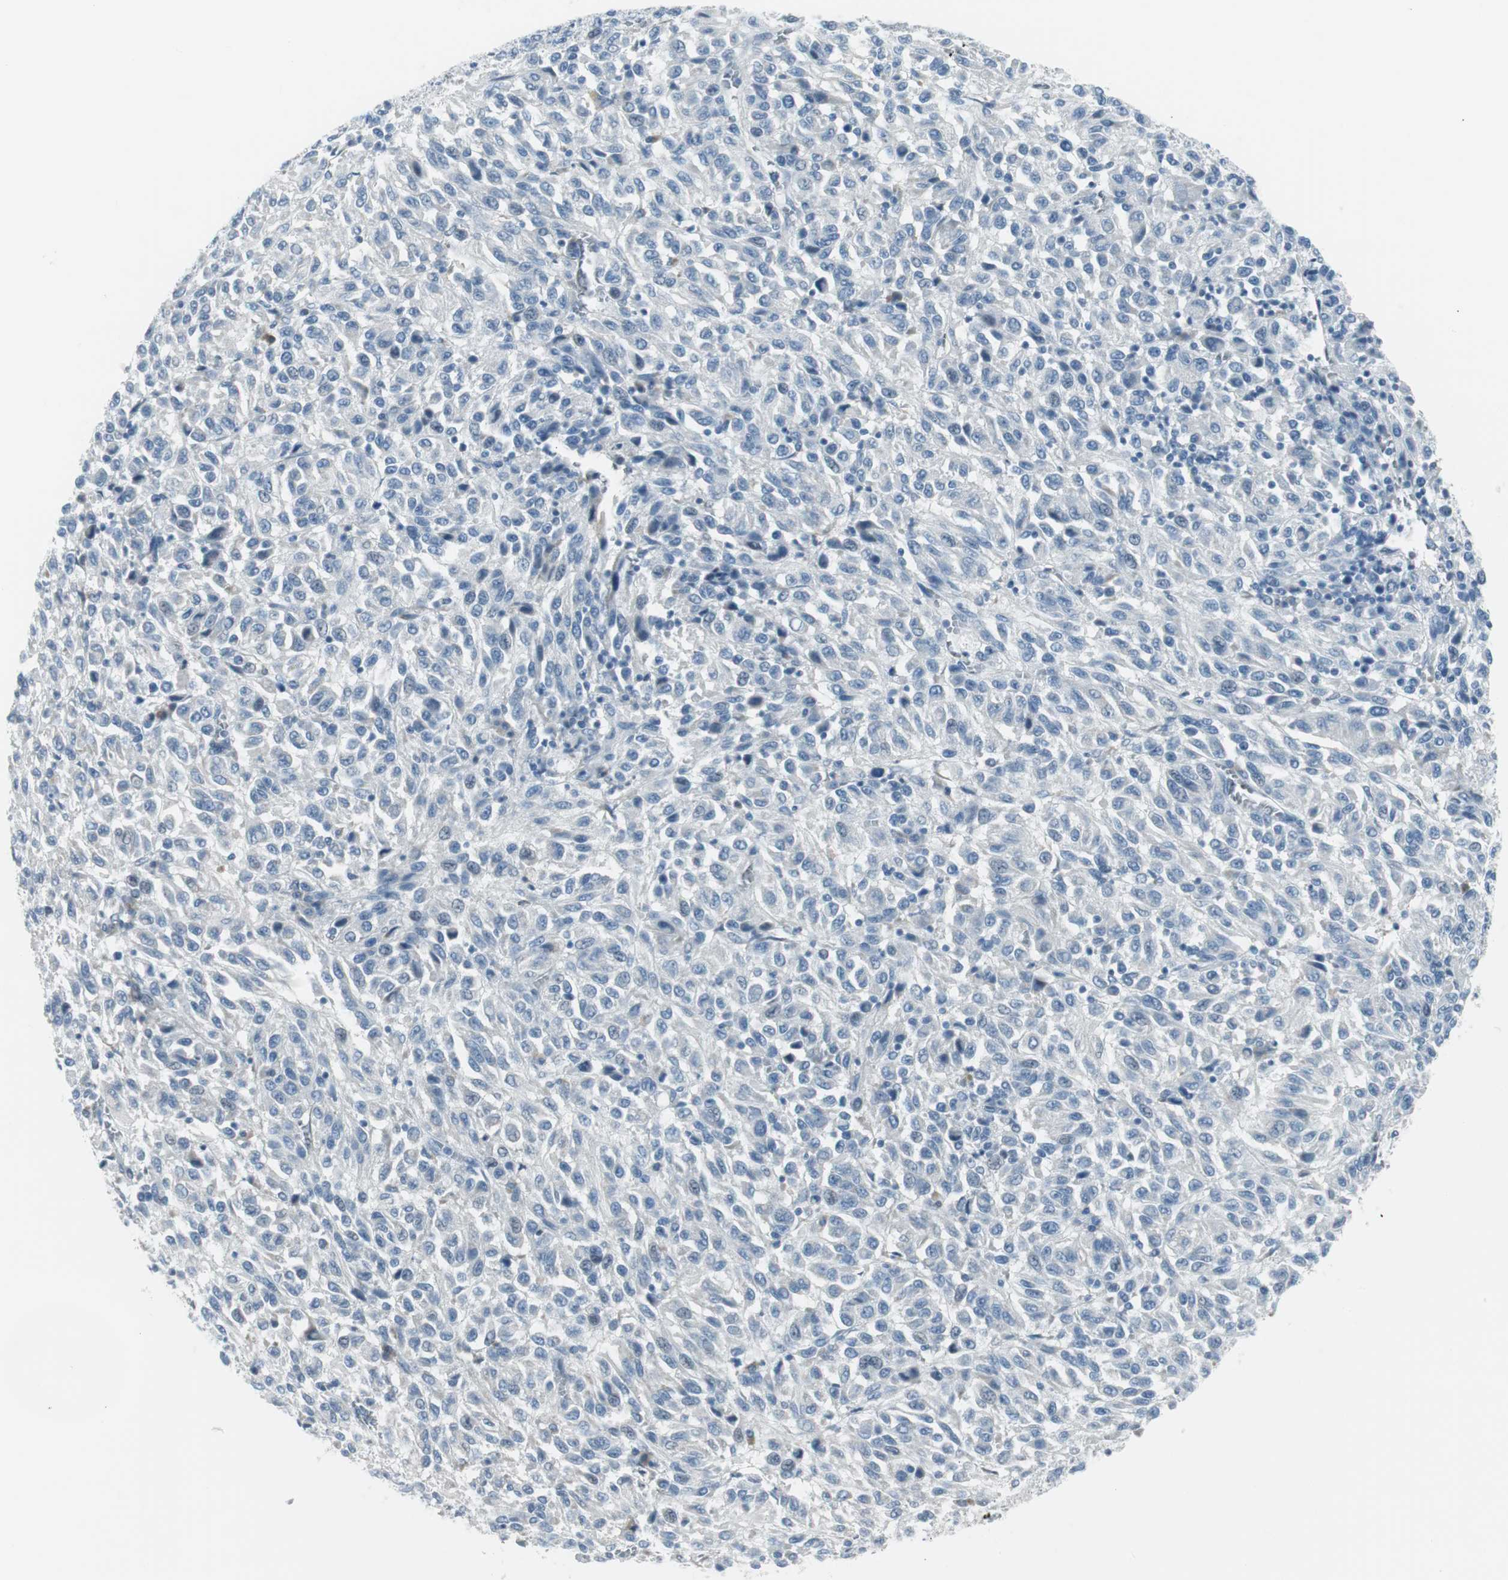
{"staining": {"intensity": "negative", "quantity": "none", "location": "none"}, "tissue": "melanoma", "cell_type": "Tumor cells", "image_type": "cancer", "snomed": [{"axis": "morphology", "description": "Malignant melanoma, Metastatic site"}, {"axis": "topography", "description": "Lung"}], "caption": "IHC photomicrograph of human malignant melanoma (metastatic site) stained for a protein (brown), which displays no staining in tumor cells.", "gene": "AGR2", "patient": {"sex": "male", "age": 64}}